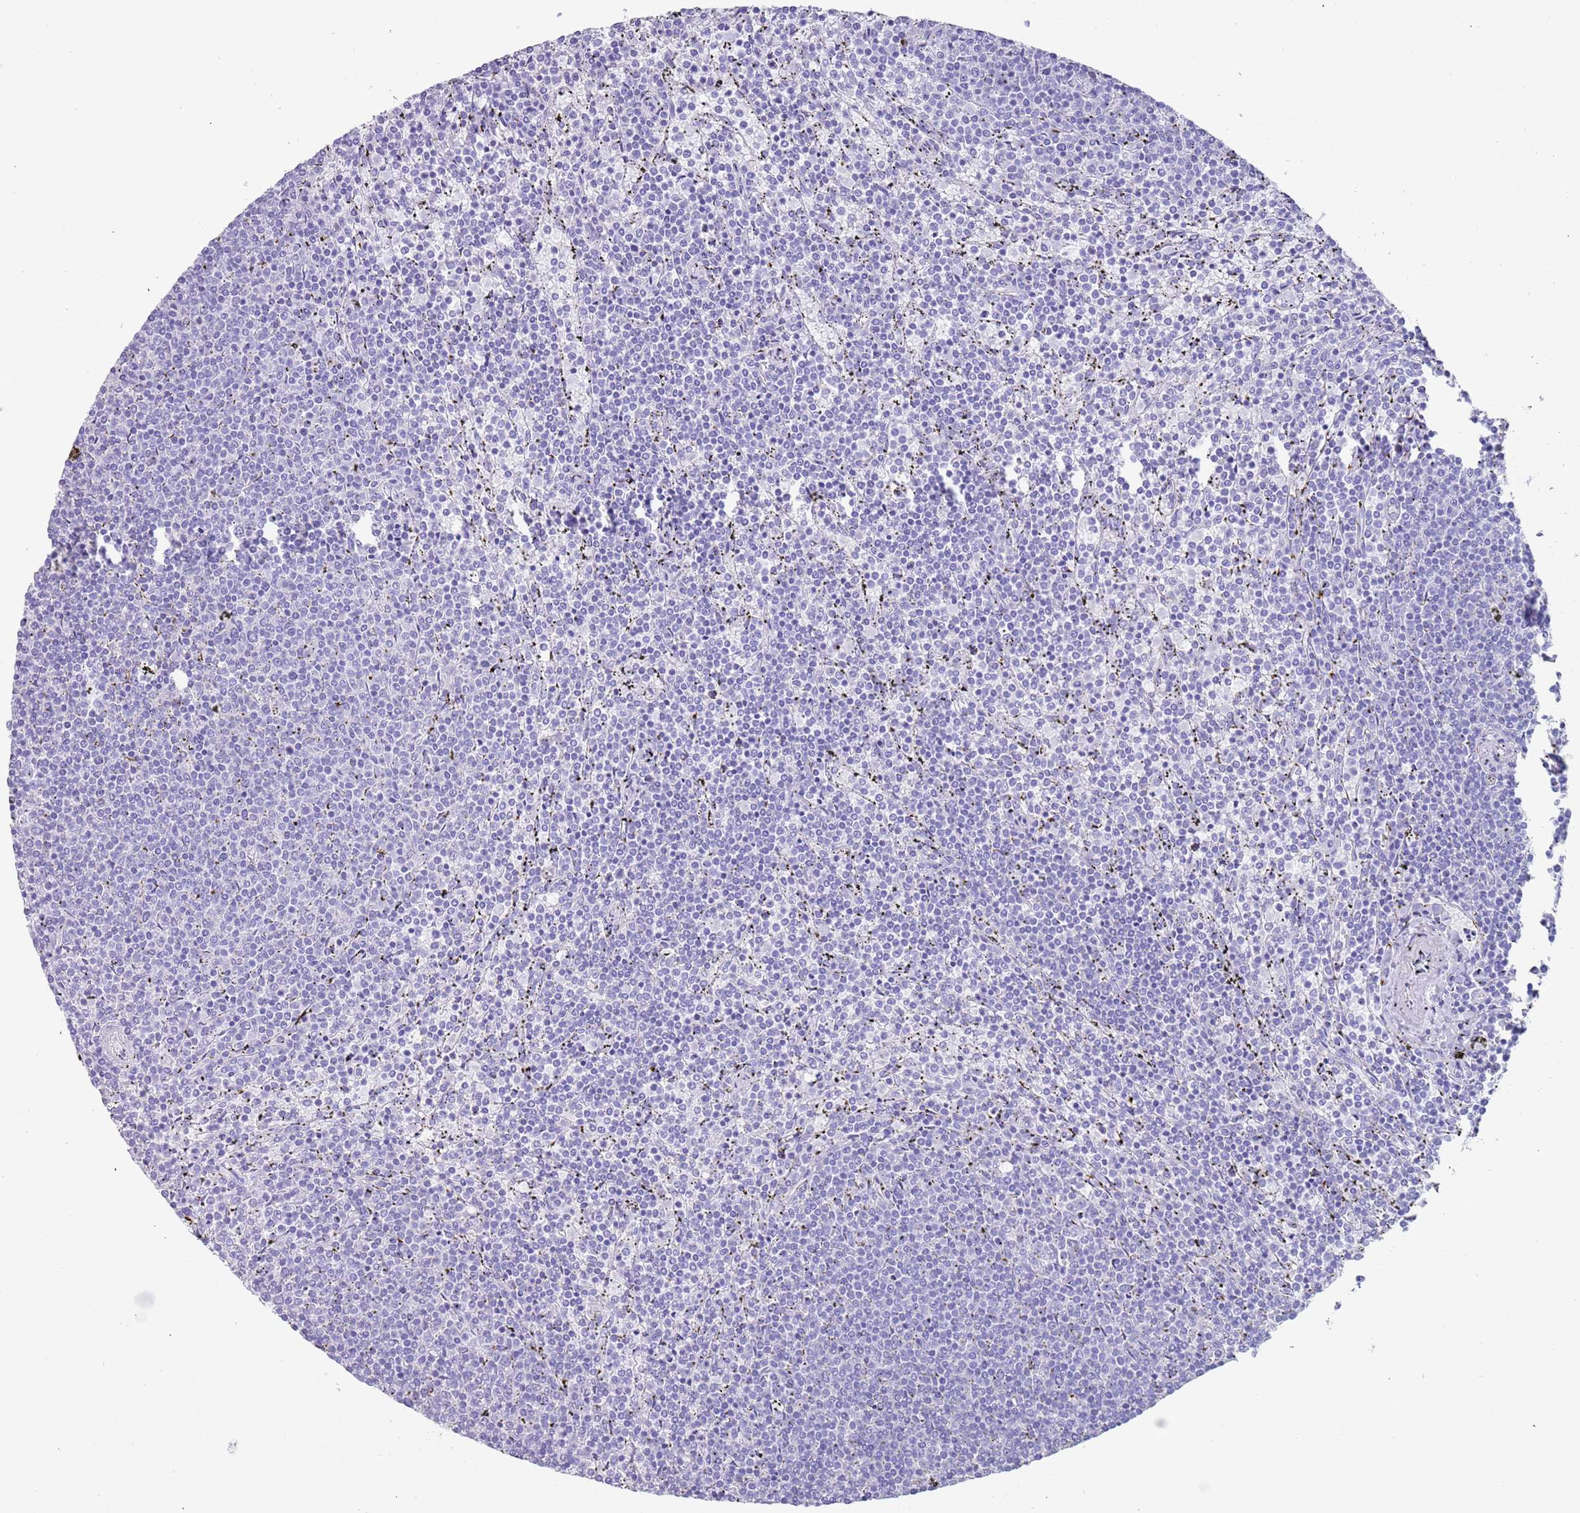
{"staining": {"intensity": "negative", "quantity": "none", "location": "none"}, "tissue": "lymphoma", "cell_type": "Tumor cells", "image_type": "cancer", "snomed": [{"axis": "morphology", "description": "Malignant lymphoma, non-Hodgkin's type, Low grade"}, {"axis": "topography", "description": "Spleen"}], "caption": "An image of lymphoma stained for a protein demonstrates no brown staining in tumor cells. The staining was performed using DAB to visualize the protein expression in brown, while the nuclei were stained in blue with hematoxylin (Magnification: 20x).", "gene": "MYADML2", "patient": {"sex": "female", "age": 50}}